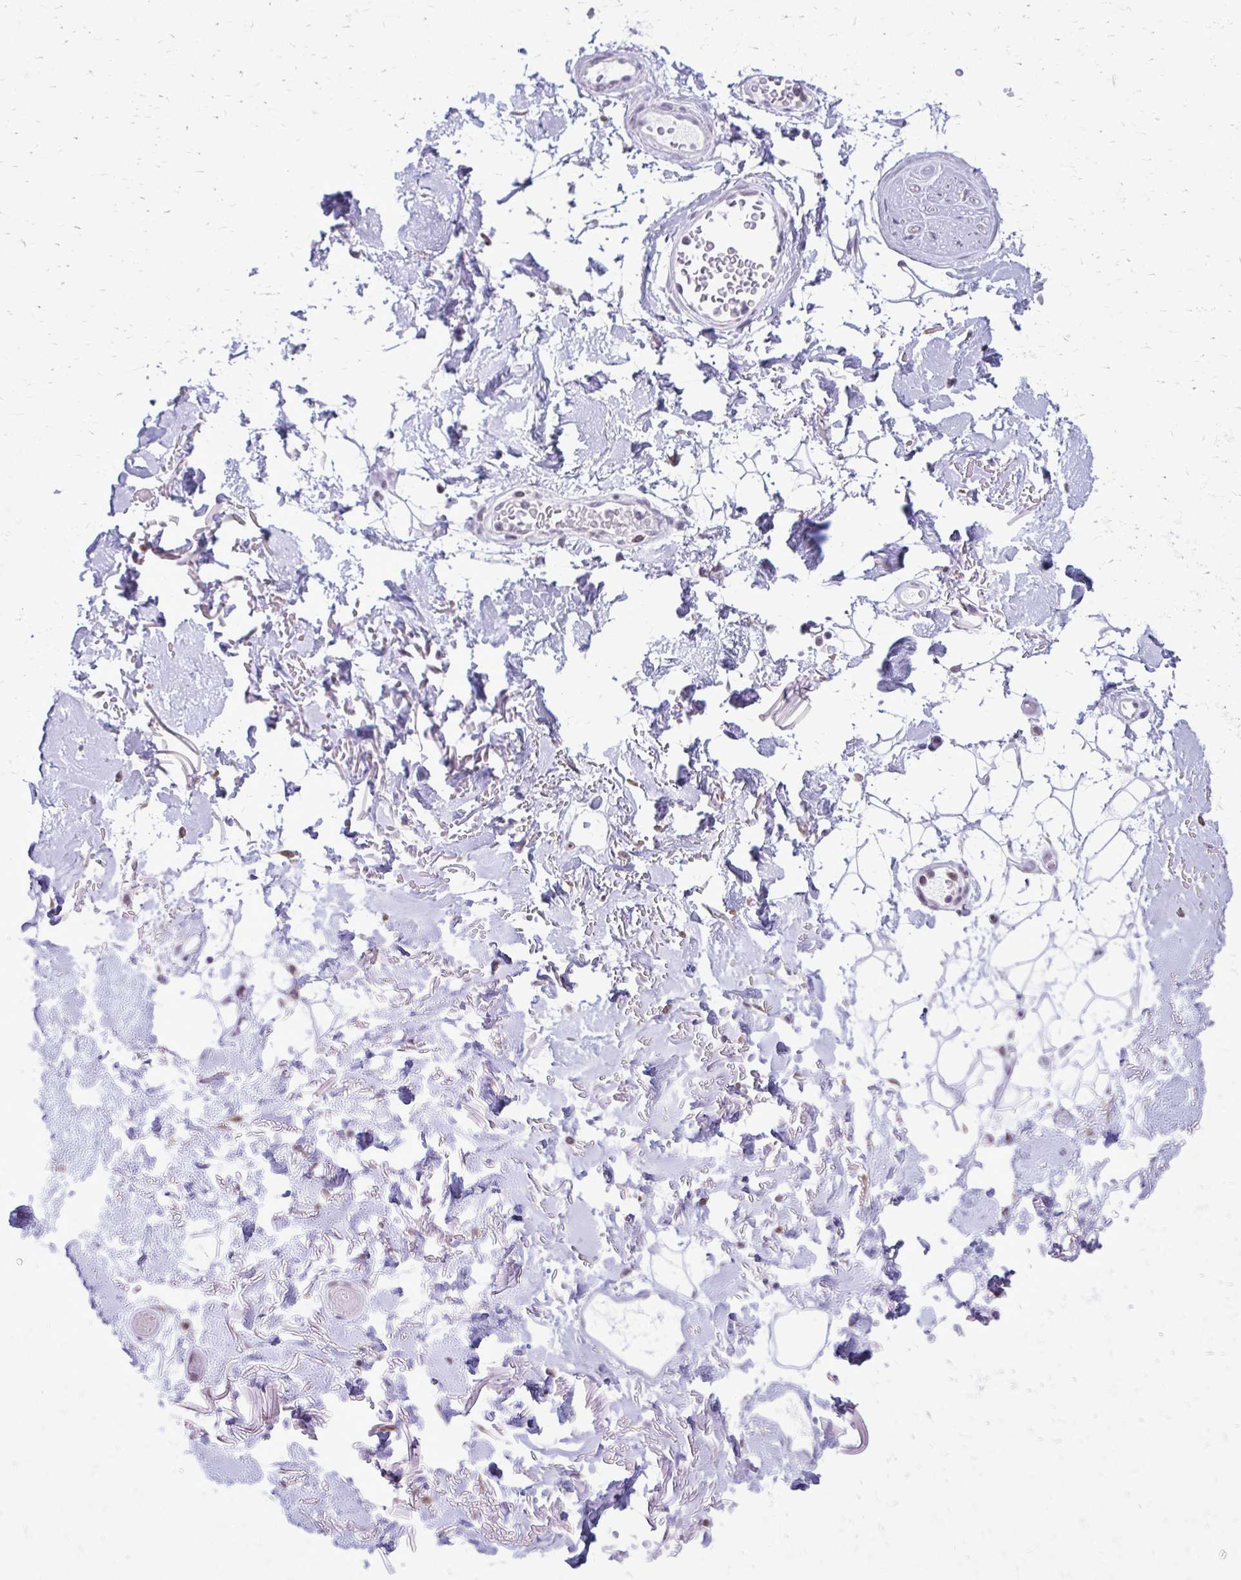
{"staining": {"intensity": "negative", "quantity": "none", "location": "none"}, "tissue": "adipose tissue", "cell_type": "Adipocytes", "image_type": "normal", "snomed": [{"axis": "morphology", "description": "Normal tissue, NOS"}, {"axis": "topography", "description": "Anal"}, {"axis": "topography", "description": "Peripheral nerve tissue"}], "caption": "Image shows no significant protein staining in adipocytes of normal adipose tissue. Brightfield microscopy of immunohistochemistry (IHC) stained with DAB (3,3'-diaminobenzidine) (brown) and hematoxylin (blue), captured at high magnification.", "gene": "PROSER1", "patient": {"sex": "male", "age": 78}}